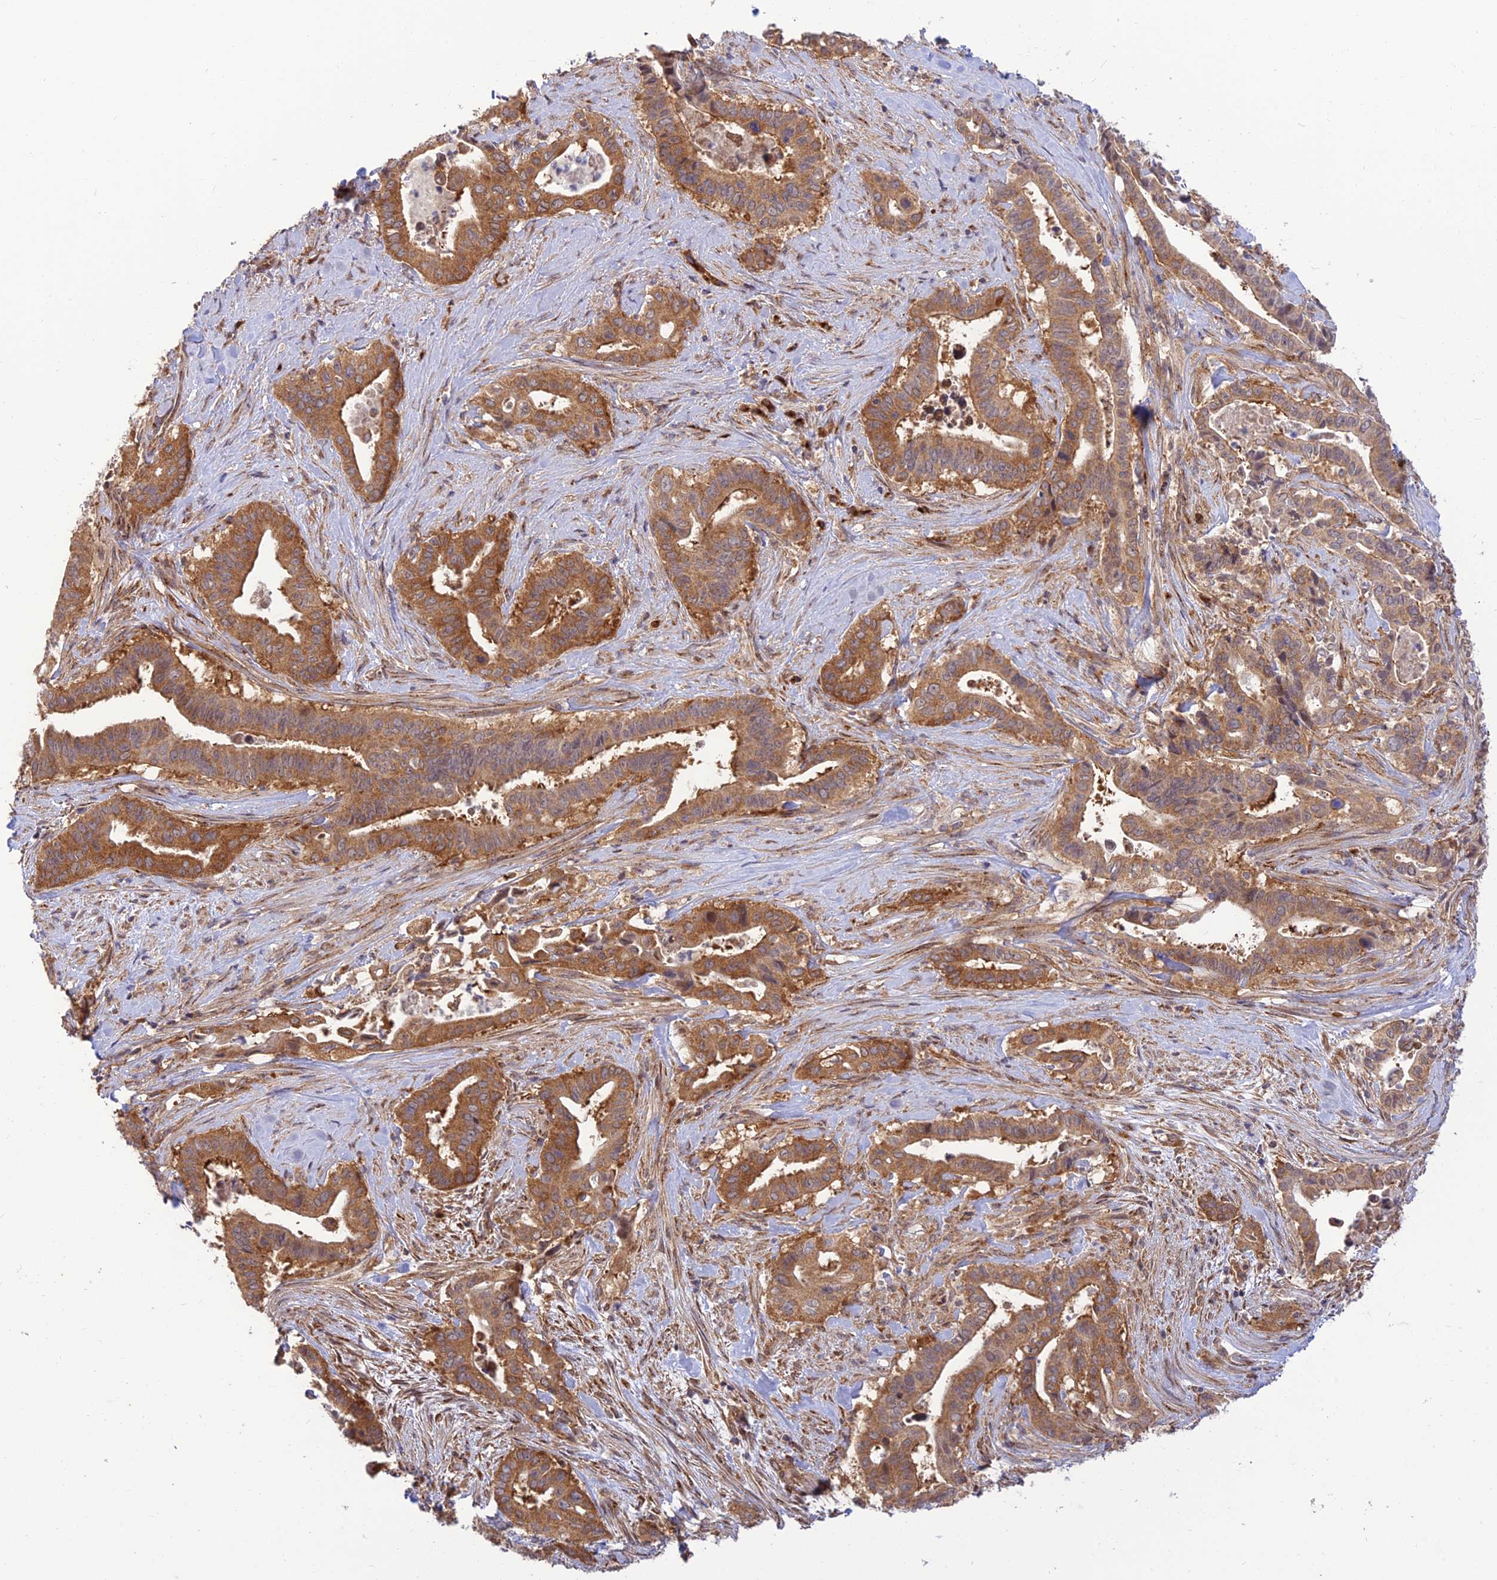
{"staining": {"intensity": "moderate", "quantity": ">75%", "location": "cytoplasmic/membranous"}, "tissue": "pancreatic cancer", "cell_type": "Tumor cells", "image_type": "cancer", "snomed": [{"axis": "morphology", "description": "Adenocarcinoma, NOS"}, {"axis": "topography", "description": "Pancreas"}], "caption": "A brown stain shows moderate cytoplasmic/membranous staining of a protein in adenocarcinoma (pancreatic) tumor cells.", "gene": "GOLGA3", "patient": {"sex": "female", "age": 77}}